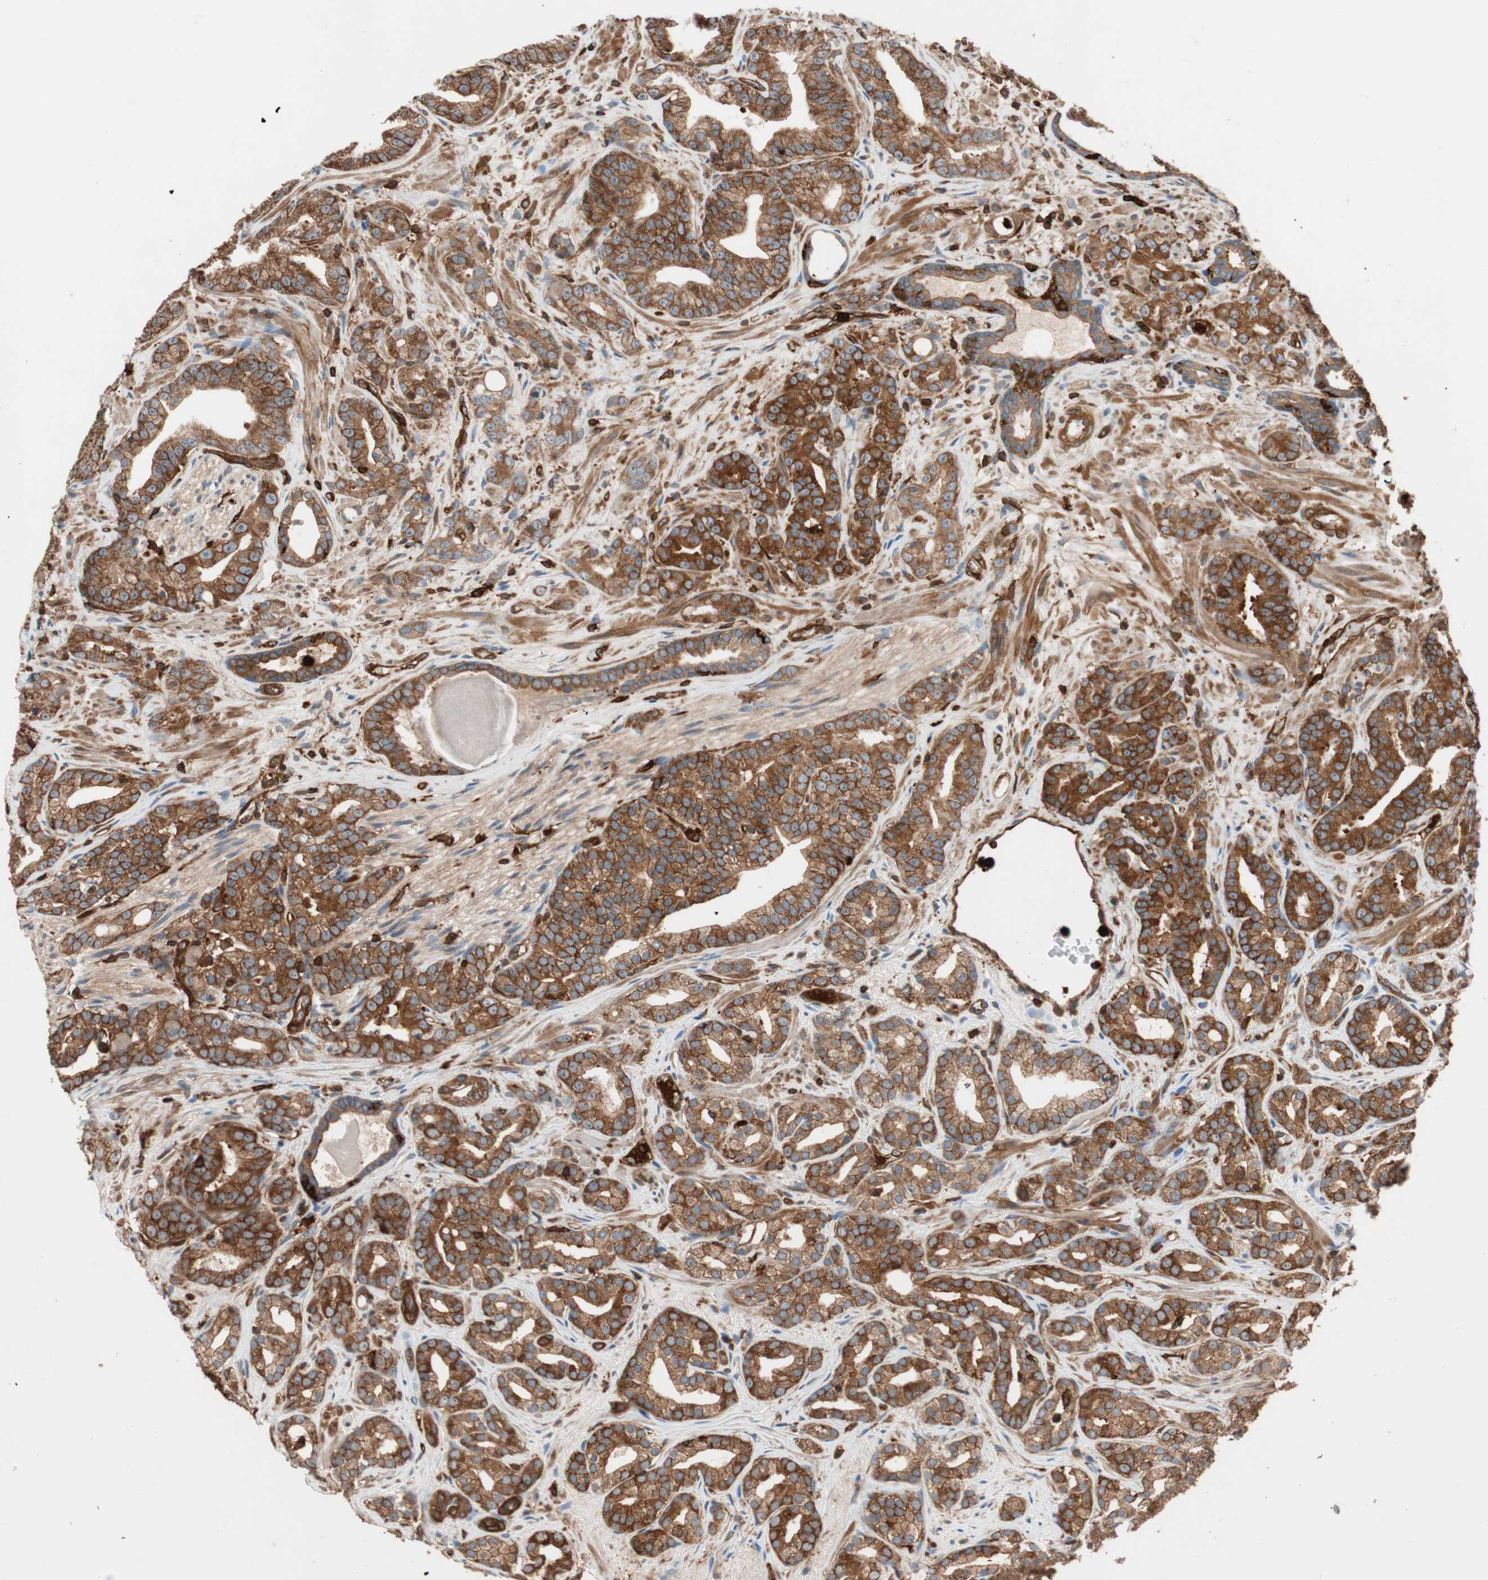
{"staining": {"intensity": "strong", "quantity": ">75%", "location": "cytoplasmic/membranous"}, "tissue": "prostate cancer", "cell_type": "Tumor cells", "image_type": "cancer", "snomed": [{"axis": "morphology", "description": "Adenocarcinoma, Low grade"}, {"axis": "topography", "description": "Prostate"}], "caption": "Protein analysis of low-grade adenocarcinoma (prostate) tissue exhibits strong cytoplasmic/membranous staining in about >75% of tumor cells. The staining was performed using DAB to visualize the protein expression in brown, while the nuclei were stained in blue with hematoxylin (Magnification: 20x).", "gene": "VASP", "patient": {"sex": "male", "age": 63}}